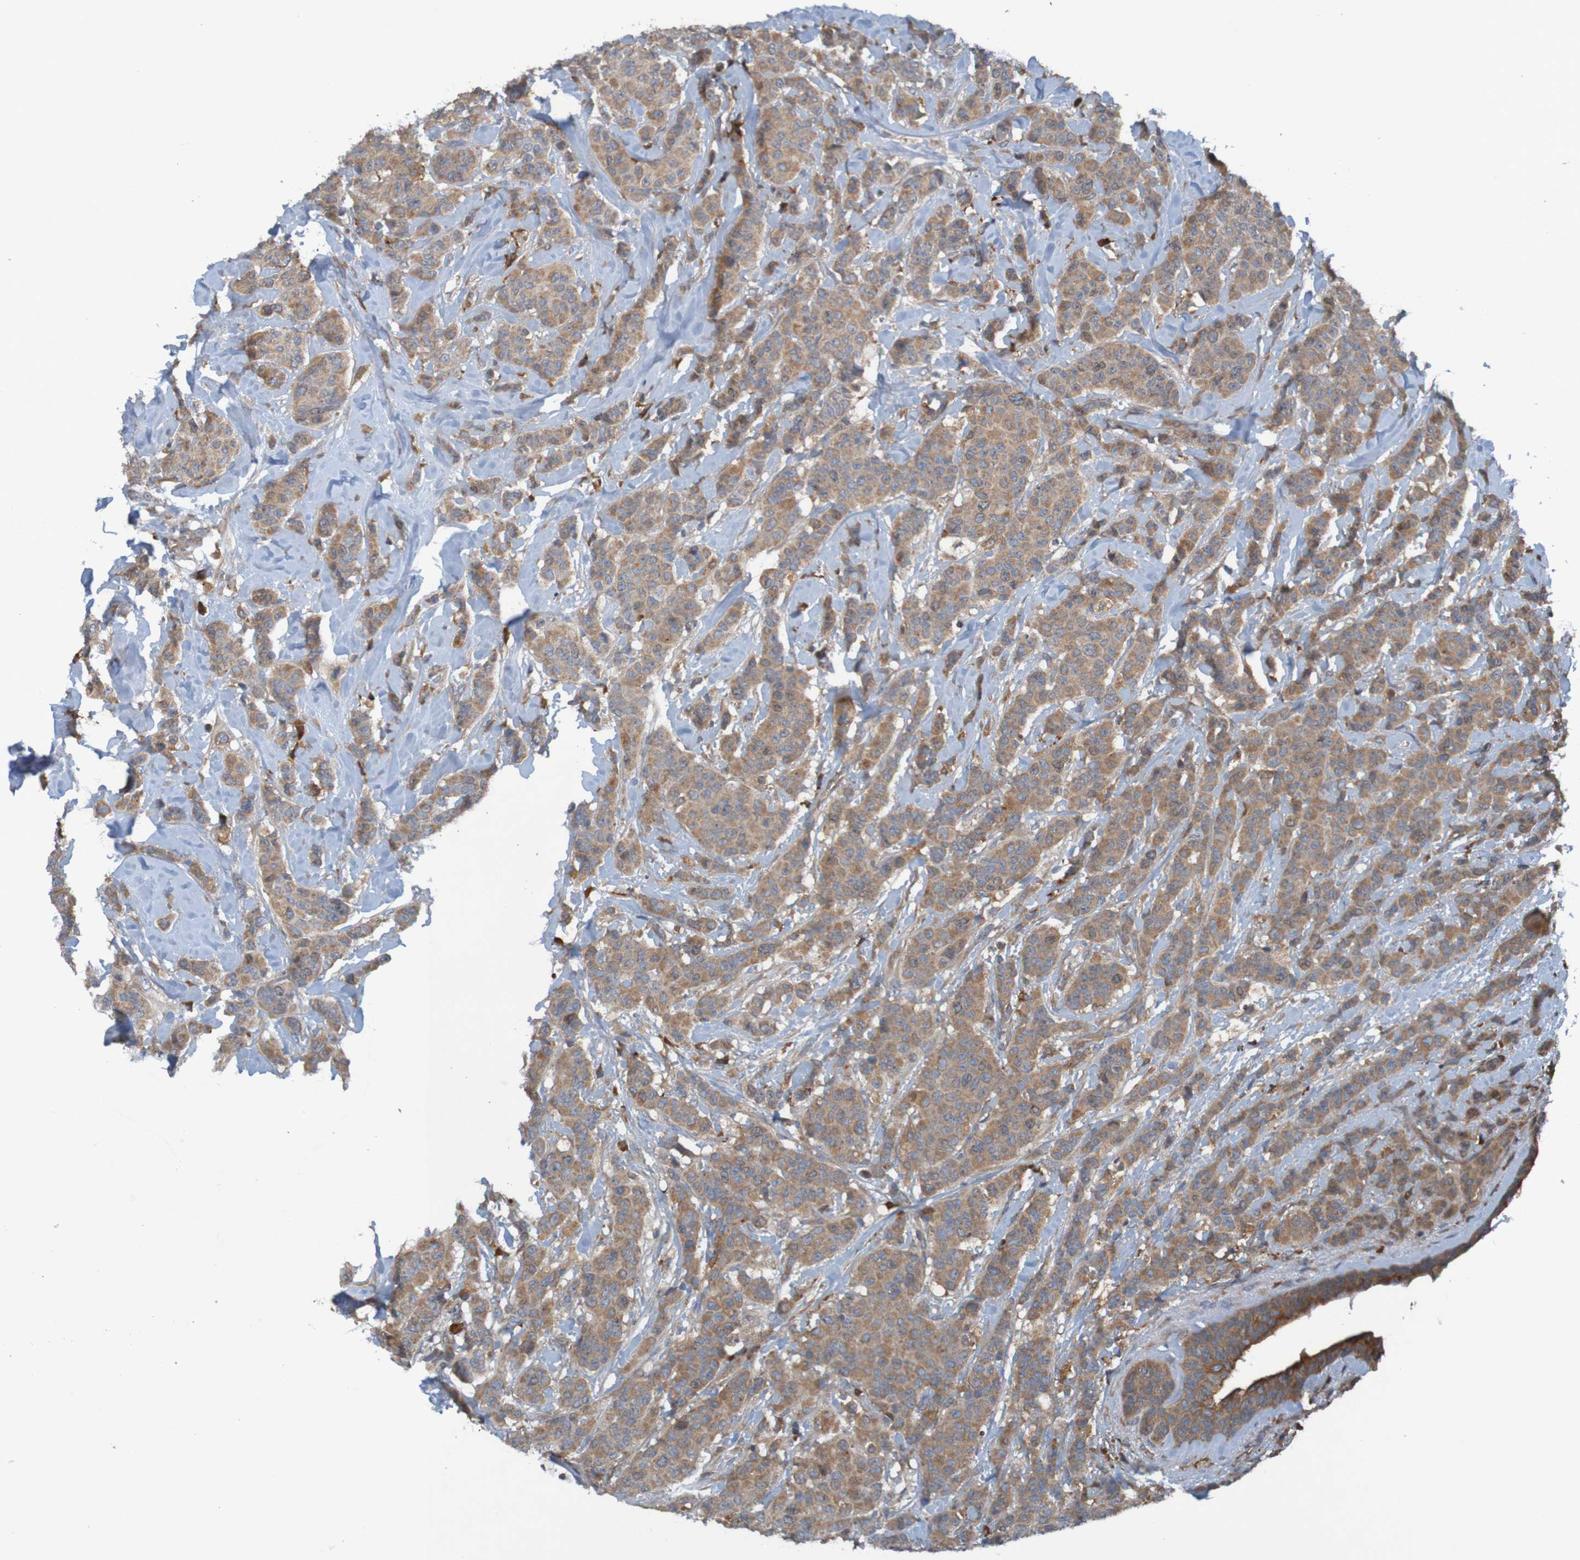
{"staining": {"intensity": "moderate", "quantity": ">75%", "location": "cytoplasmic/membranous"}, "tissue": "breast cancer", "cell_type": "Tumor cells", "image_type": "cancer", "snomed": [{"axis": "morphology", "description": "Normal tissue, NOS"}, {"axis": "morphology", "description": "Duct carcinoma"}, {"axis": "topography", "description": "Breast"}], "caption": "IHC micrograph of neoplastic tissue: human breast infiltrating ductal carcinoma stained using immunohistochemistry (IHC) exhibits medium levels of moderate protein expression localized specifically in the cytoplasmic/membranous of tumor cells, appearing as a cytoplasmic/membranous brown color.", "gene": "DNAJC4", "patient": {"sex": "female", "age": 40}}